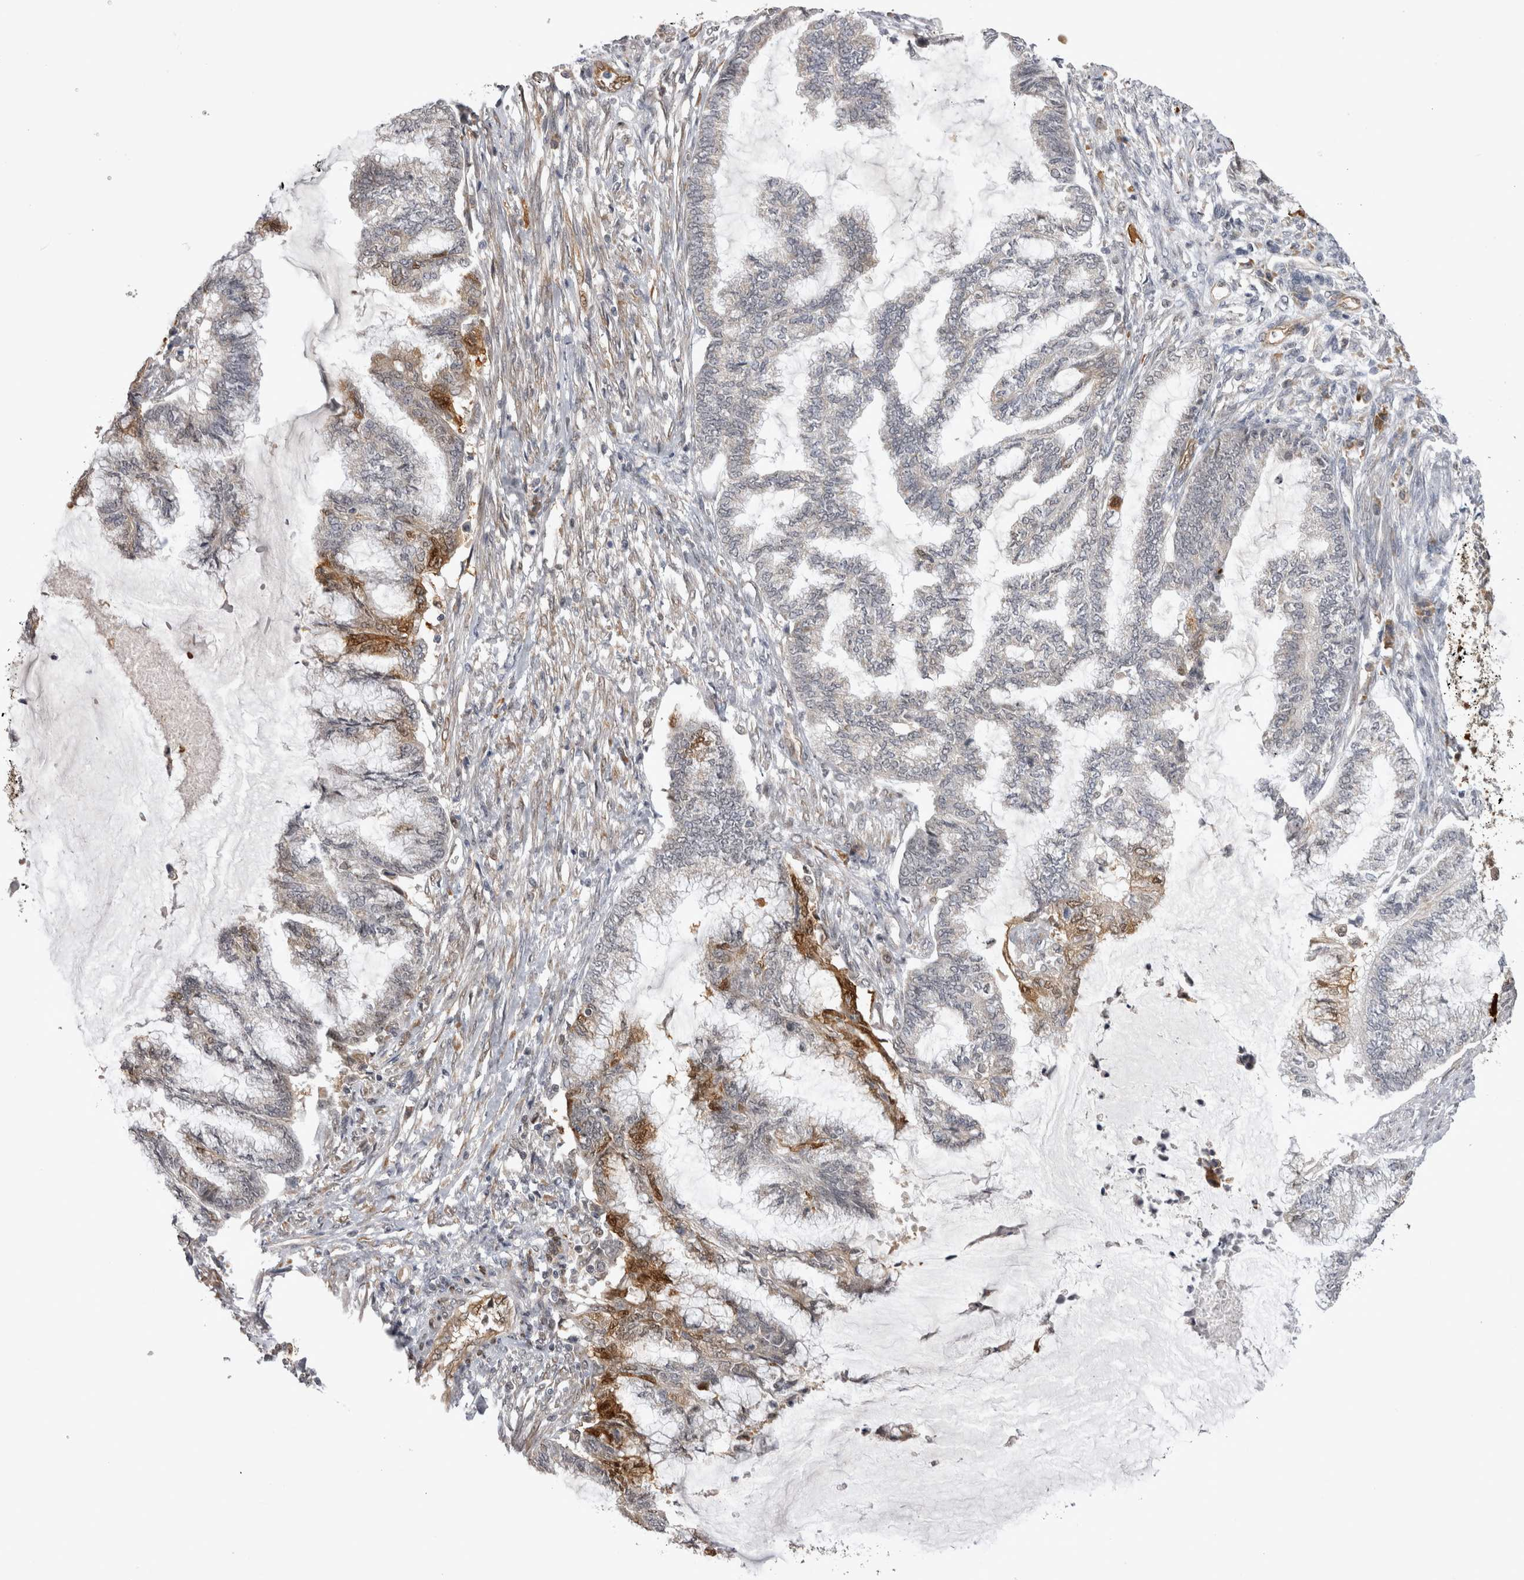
{"staining": {"intensity": "negative", "quantity": "none", "location": "none"}, "tissue": "endometrial cancer", "cell_type": "Tumor cells", "image_type": "cancer", "snomed": [{"axis": "morphology", "description": "Adenocarcinoma, NOS"}, {"axis": "topography", "description": "Endometrium"}], "caption": "Human endometrial cancer (adenocarcinoma) stained for a protein using IHC exhibits no staining in tumor cells.", "gene": "CHIC2", "patient": {"sex": "female", "age": 86}}